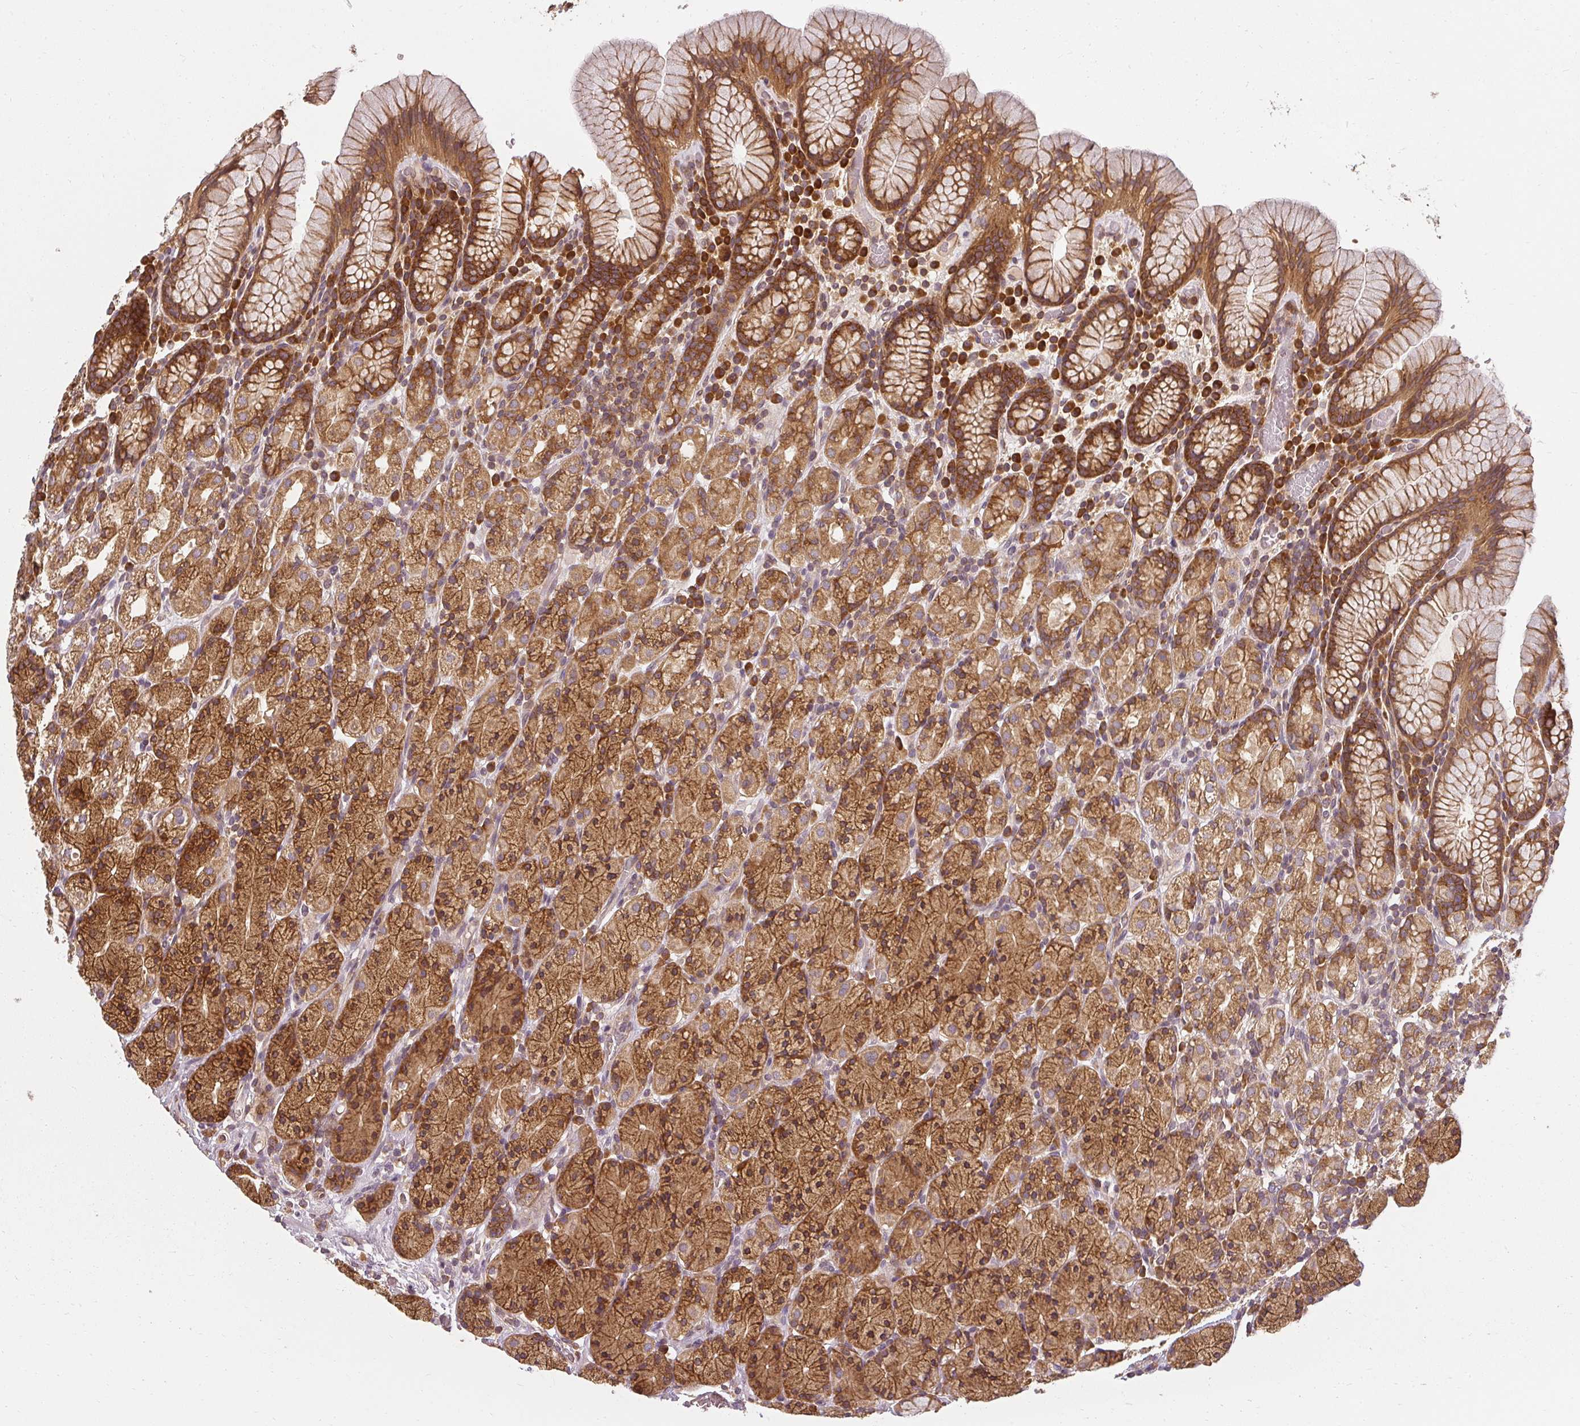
{"staining": {"intensity": "strong", "quantity": ">75%", "location": "cytoplasmic/membranous"}, "tissue": "stomach", "cell_type": "Glandular cells", "image_type": "normal", "snomed": [{"axis": "morphology", "description": "Normal tissue, NOS"}, {"axis": "topography", "description": "Stomach, upper"}, {"axis": "topography", "description": "Stomach"}], "caption": "This is an image of IHC staining of unremarkable stomach, which shows strong expression in the cytoplasmic/membranous of glandular cells.", "gene": "RPL24", "patient": {"sex": "male", "age": 62}}